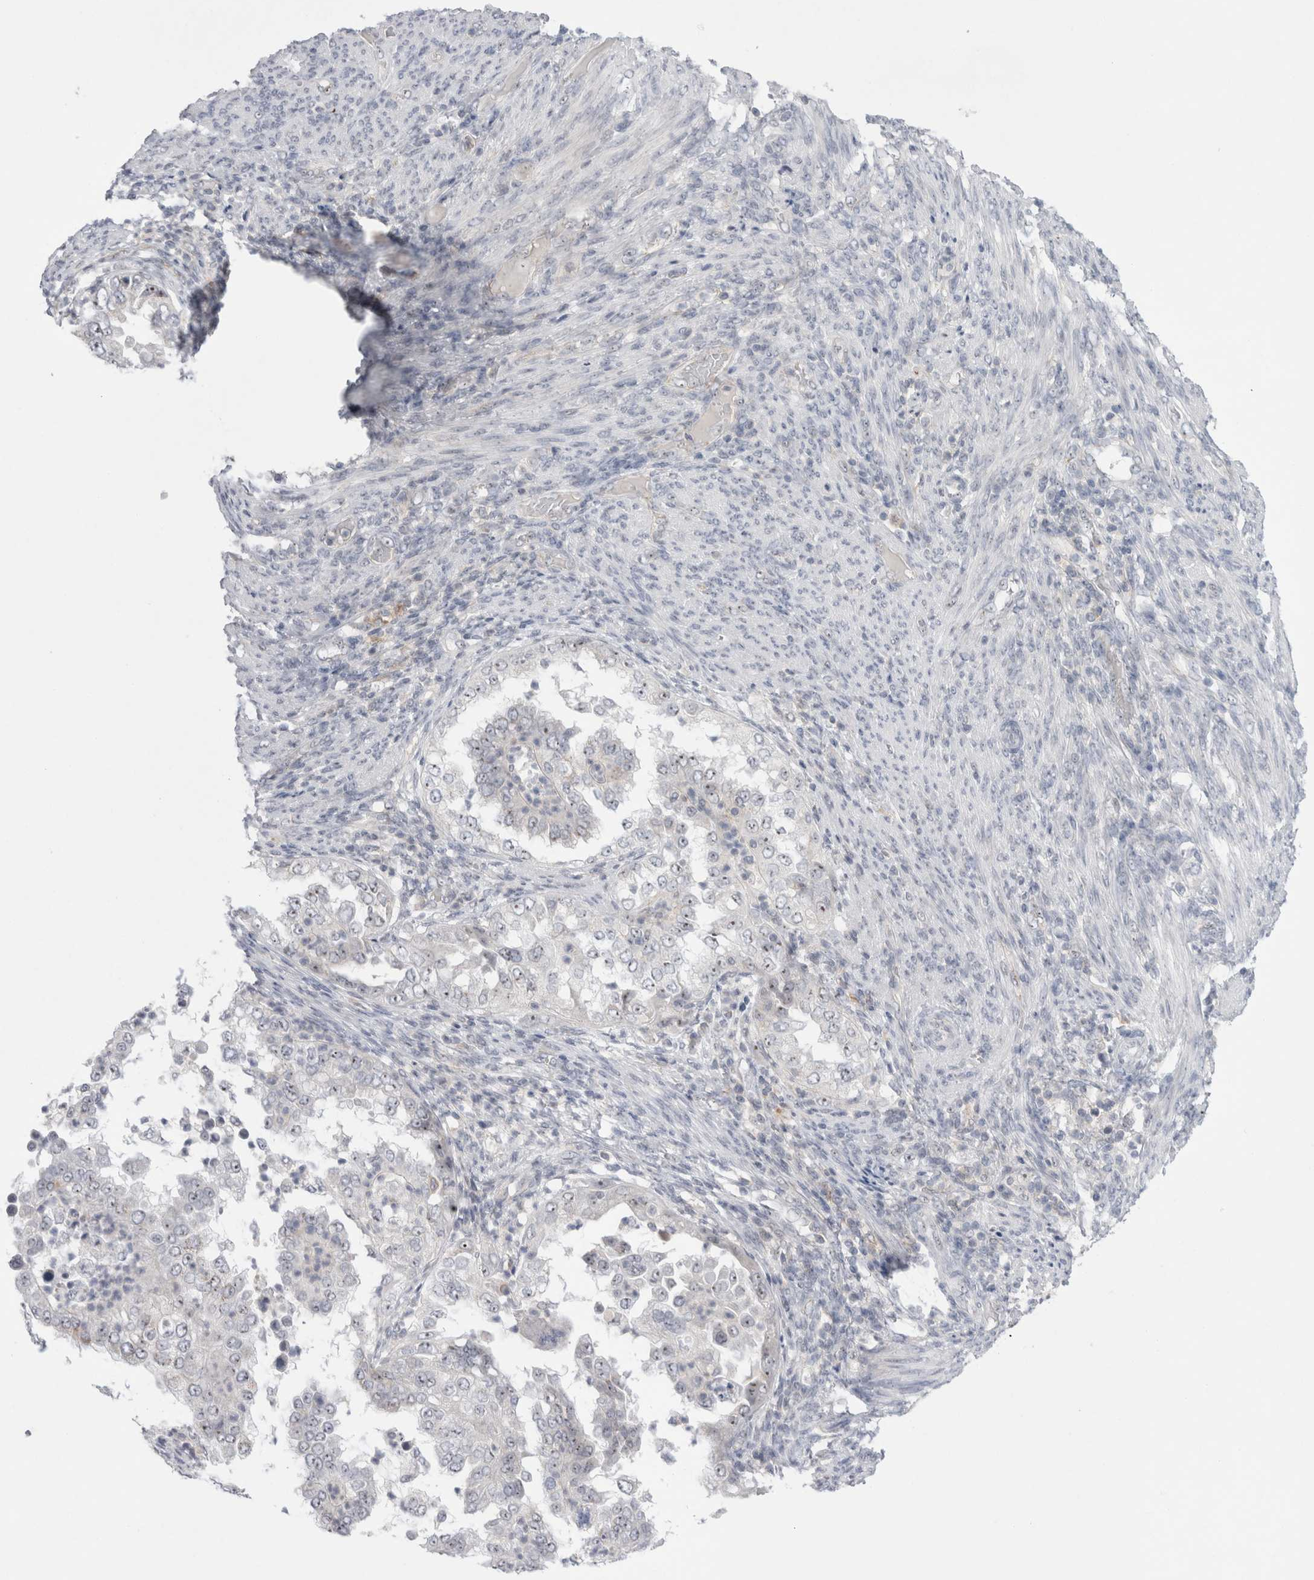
{"staining": {"intensity": "weak", "quantity": ">75%", "location": "nuclear"}, "tissue": "endometrial cancer", "cell_type": "Tumor cells", "image_type": "cancer", "snomed": [{"axis": "morphology", "description": "Adenocarcinoma, NOS"}, {"axis": "topography", "description": "Endometrium"}], "caption": "Adenocarcinoma (endometrial) stained with a protein marker demonstrates weak staining in tumor cells.", "gene": "CERS5", "patient": {"sex": "female", "age": 85}}